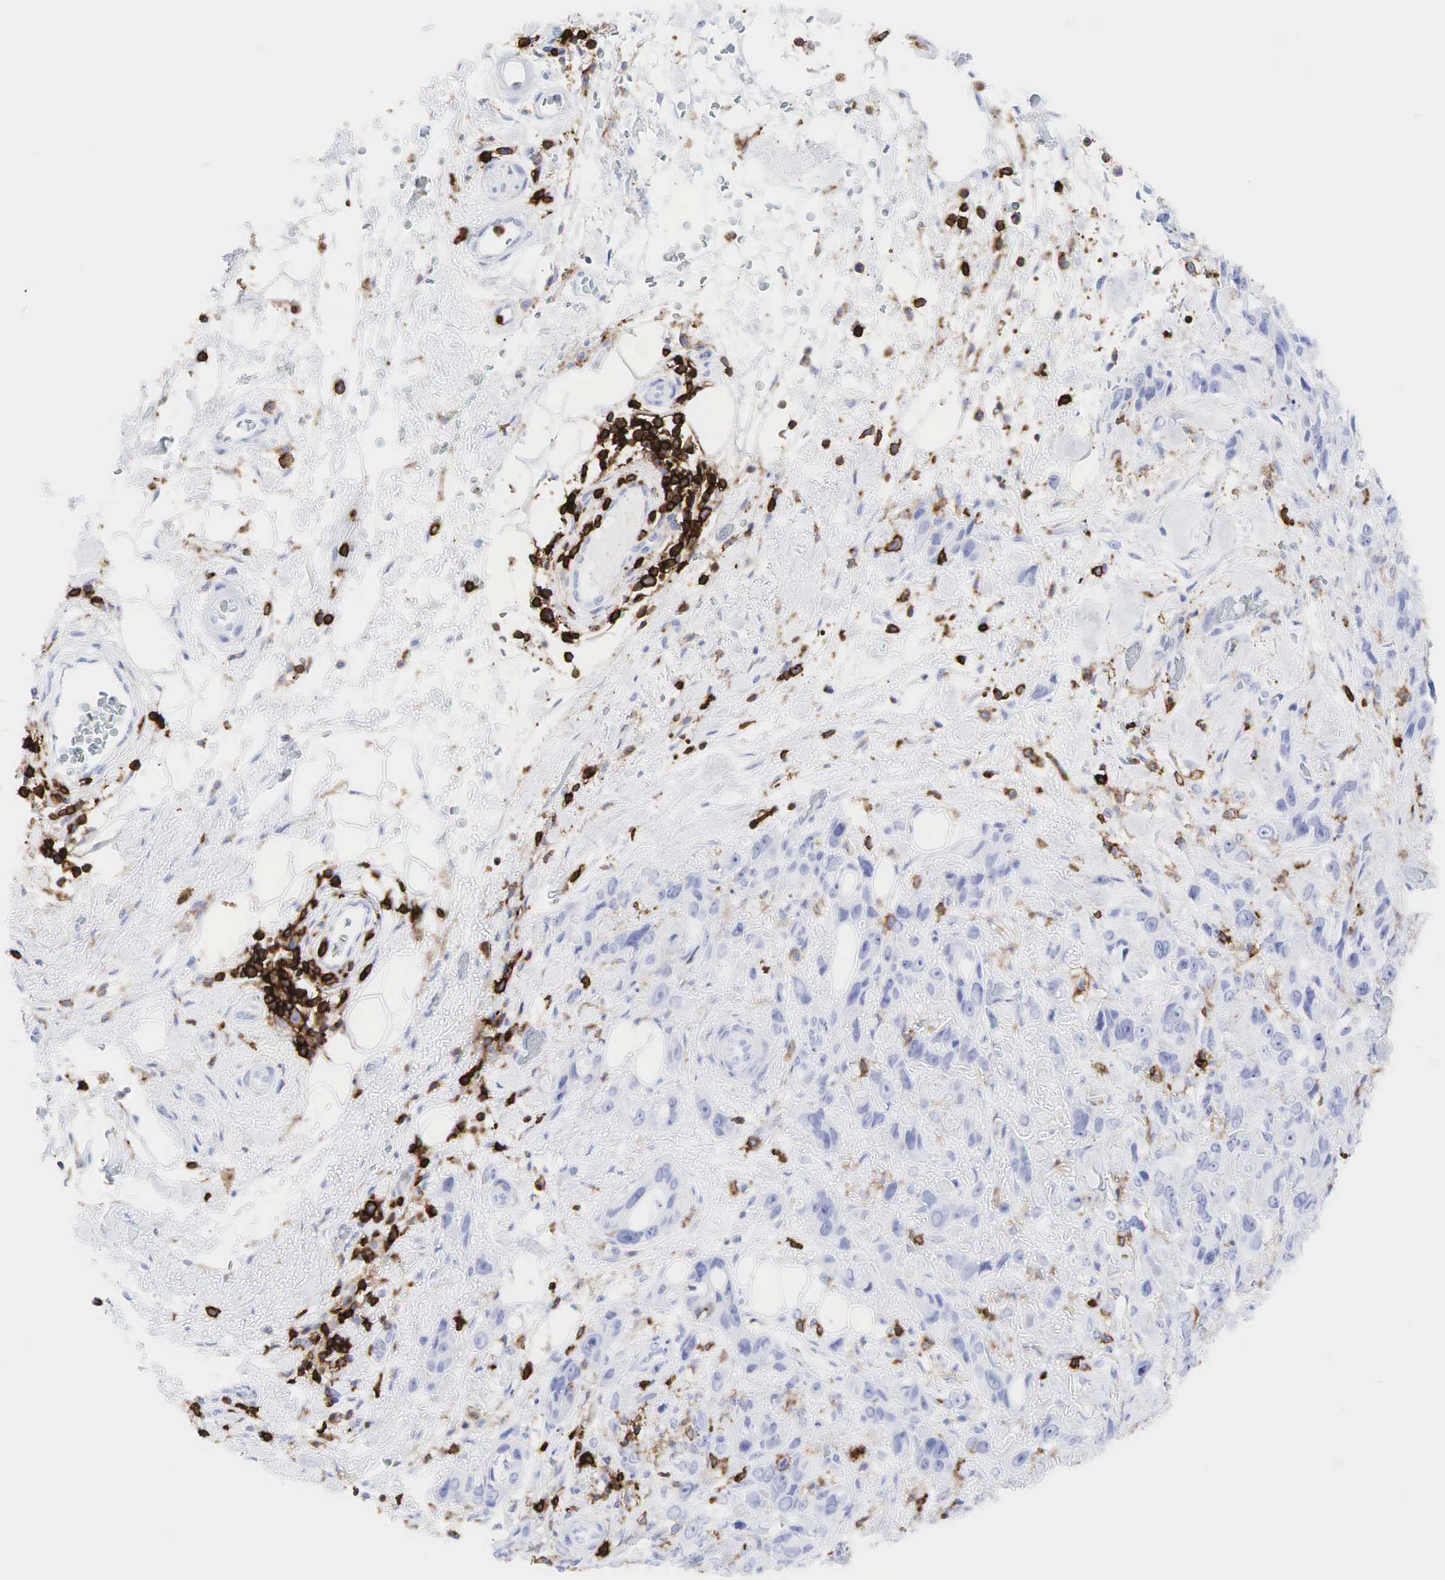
{"staining": {"intensity": "negative", "quantity": "none", "location": "none"}, "tissue": "stomach cancer", "cell_type": "Tumor cells", "image_type": "cancer", "snomed": [{"axis": "morphology", "description": "Adenocarcinoma, NOS"}, {"axis": "topography", "description": "Stomach, upper"}], "caption": "DAB immunohistochemical staining of stomach adenocarcinoma displays no significant positivity in tumor cells.", "gene": "PTPRC", "patient": {"sex": "male", "age": 47}}